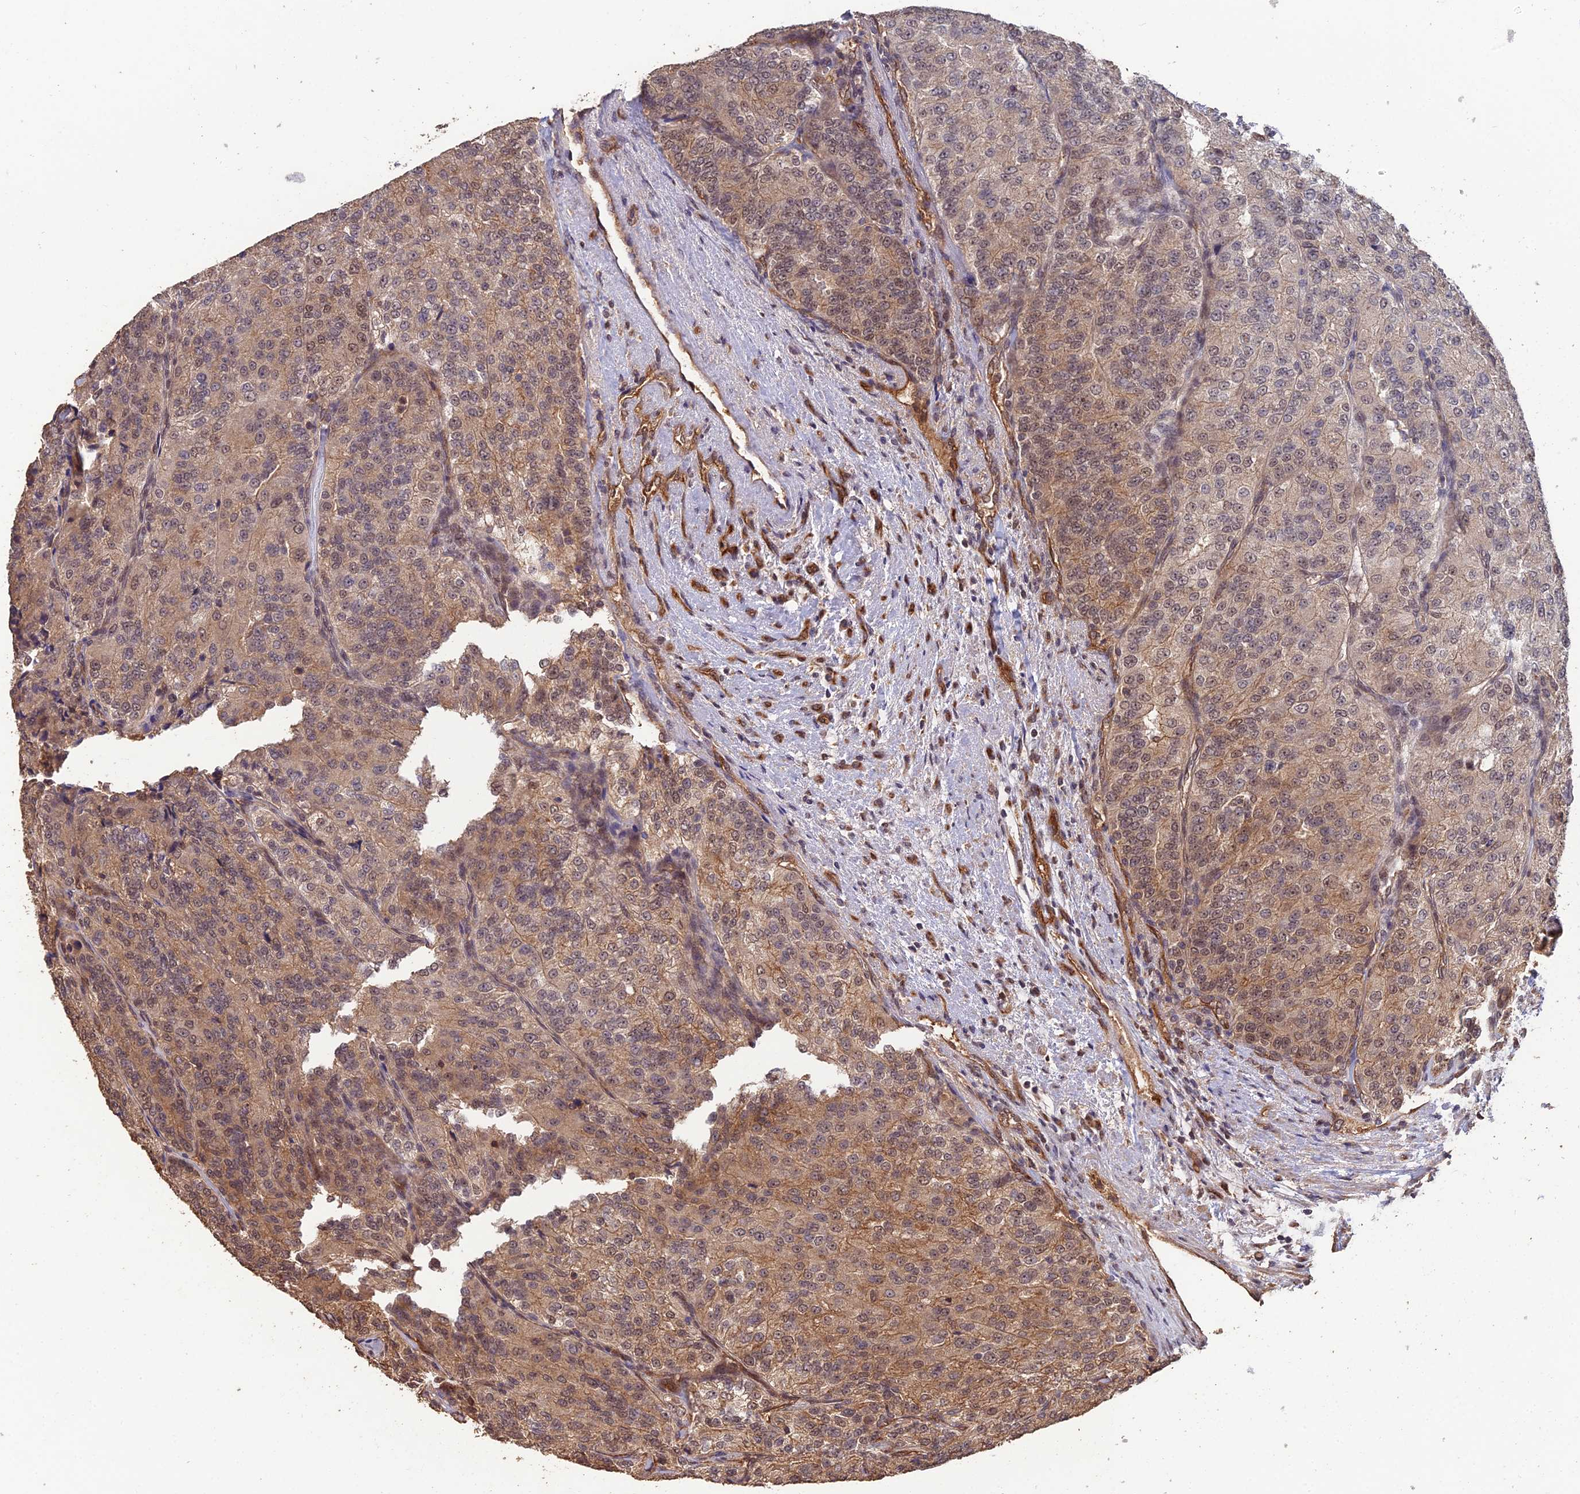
{"staining": {"intensity": "moderate", "quantity": ">75%", "location": "cytoplasmic/membranous,nuclear"}, "tissue": "renal cancer", "cell_type": "Tumor cells", "image_type": "cancer", "snomed": [{"axis": "morphology", "description": "Adenocarcinoma, NOS"}, {"axis": "topography", "description": "Kidney"}], "caption": "A medium amount of moderate cytoplasmic/membranous and nuclear expression is seen in about >75% of tumor cells in renal cancer (adenocarcinoma) tissue.", "gene": "RALGAPA2", "patient": {"sex": "female", "age": 63}}